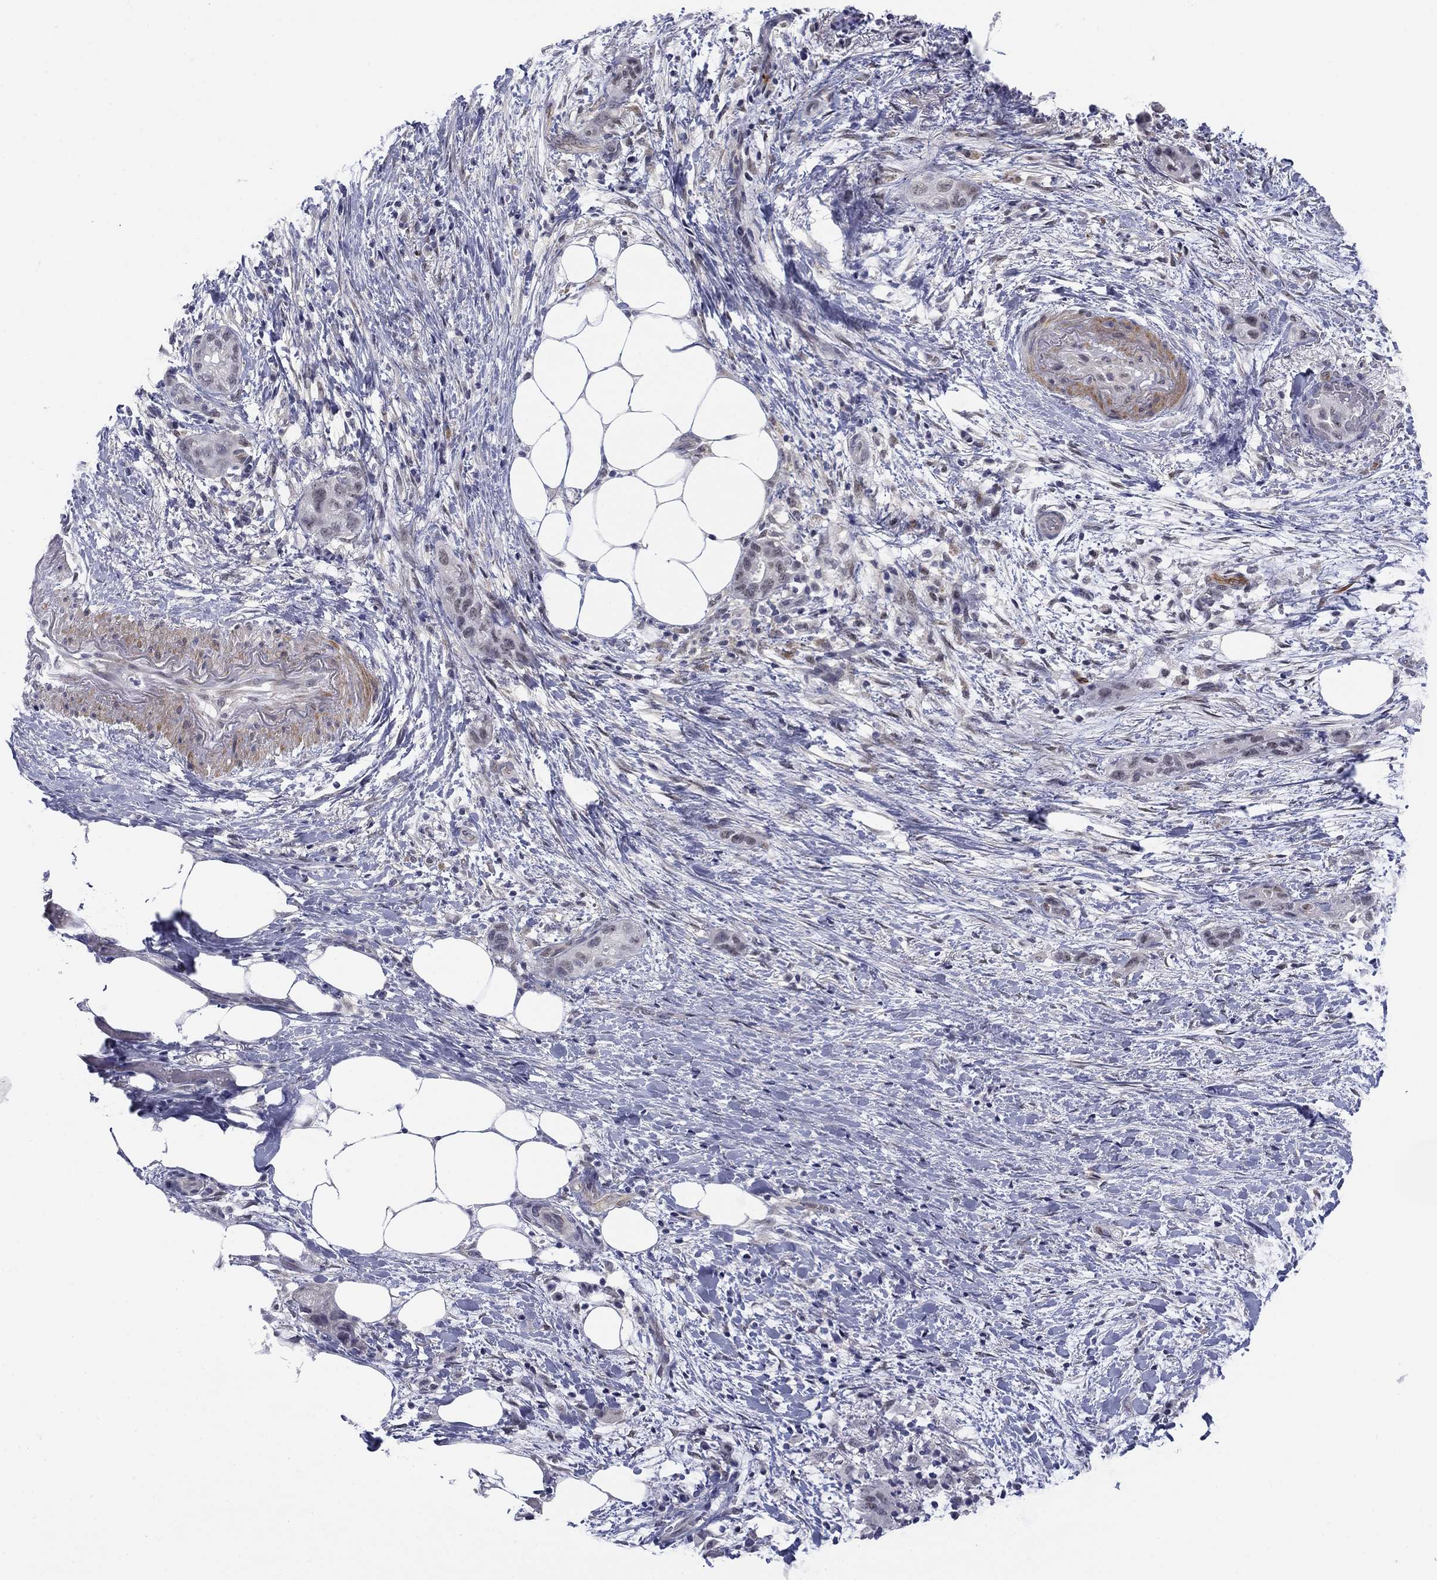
{"staining": {"intensity": "weak", "quantity": "25%-75%", "location": "nuclear"}, "tissue": "pancreatic cancer", "cell_type": "Tumor cells", "image_type": "cancer", "snomed": [{"axis": "morphology", "description": "Adenocarcinoma, NOS"}, {"axis": "topography", "description": "Pancreas"}], "caption": "This photomicrograph demonstrates pancreatic cancer stained with IHC to label a protein in brown. The nuclear of tumor cells show weak positivity for the protein. Nuclei are counter-stained blue.", "gene": "TIGD4", "patient": {"sex": "female", "age": 72}}